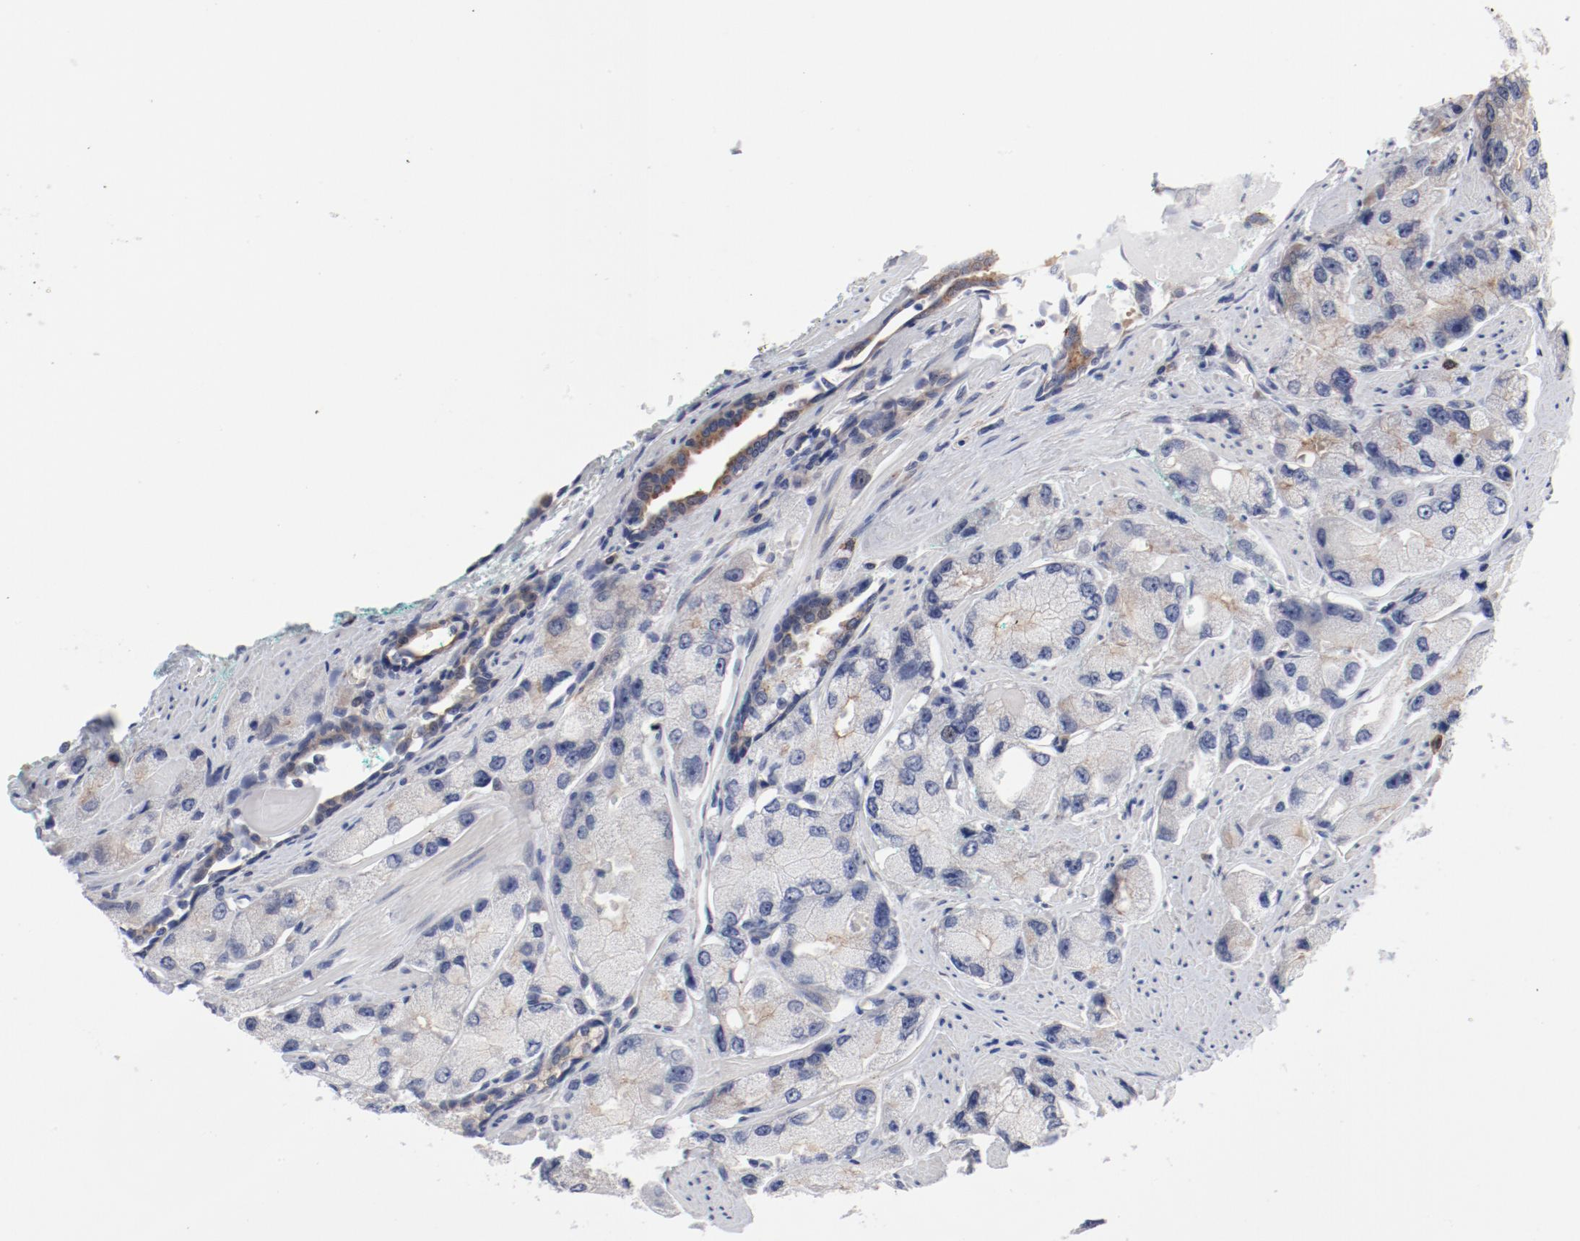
{"staining": {"intensity": "weak", "quantity": "<25%", "location": "cytoplasmic/membranous"}, "tissue": "prostate cancer", "cell_type": "Tumor cells", "image_type": "cancer", "snomed": [{"axis": "morphology", "description": "Adenocarcinoma, High grade"}, {"axis": "topography", "description": "Prostate"}], "caption": "Tumor cells show no significant protein staining in prostate cancer (high-grade adenocarcinoma).", "gene": "GPR143", "patient": {"sex": "male", "age": 58}}